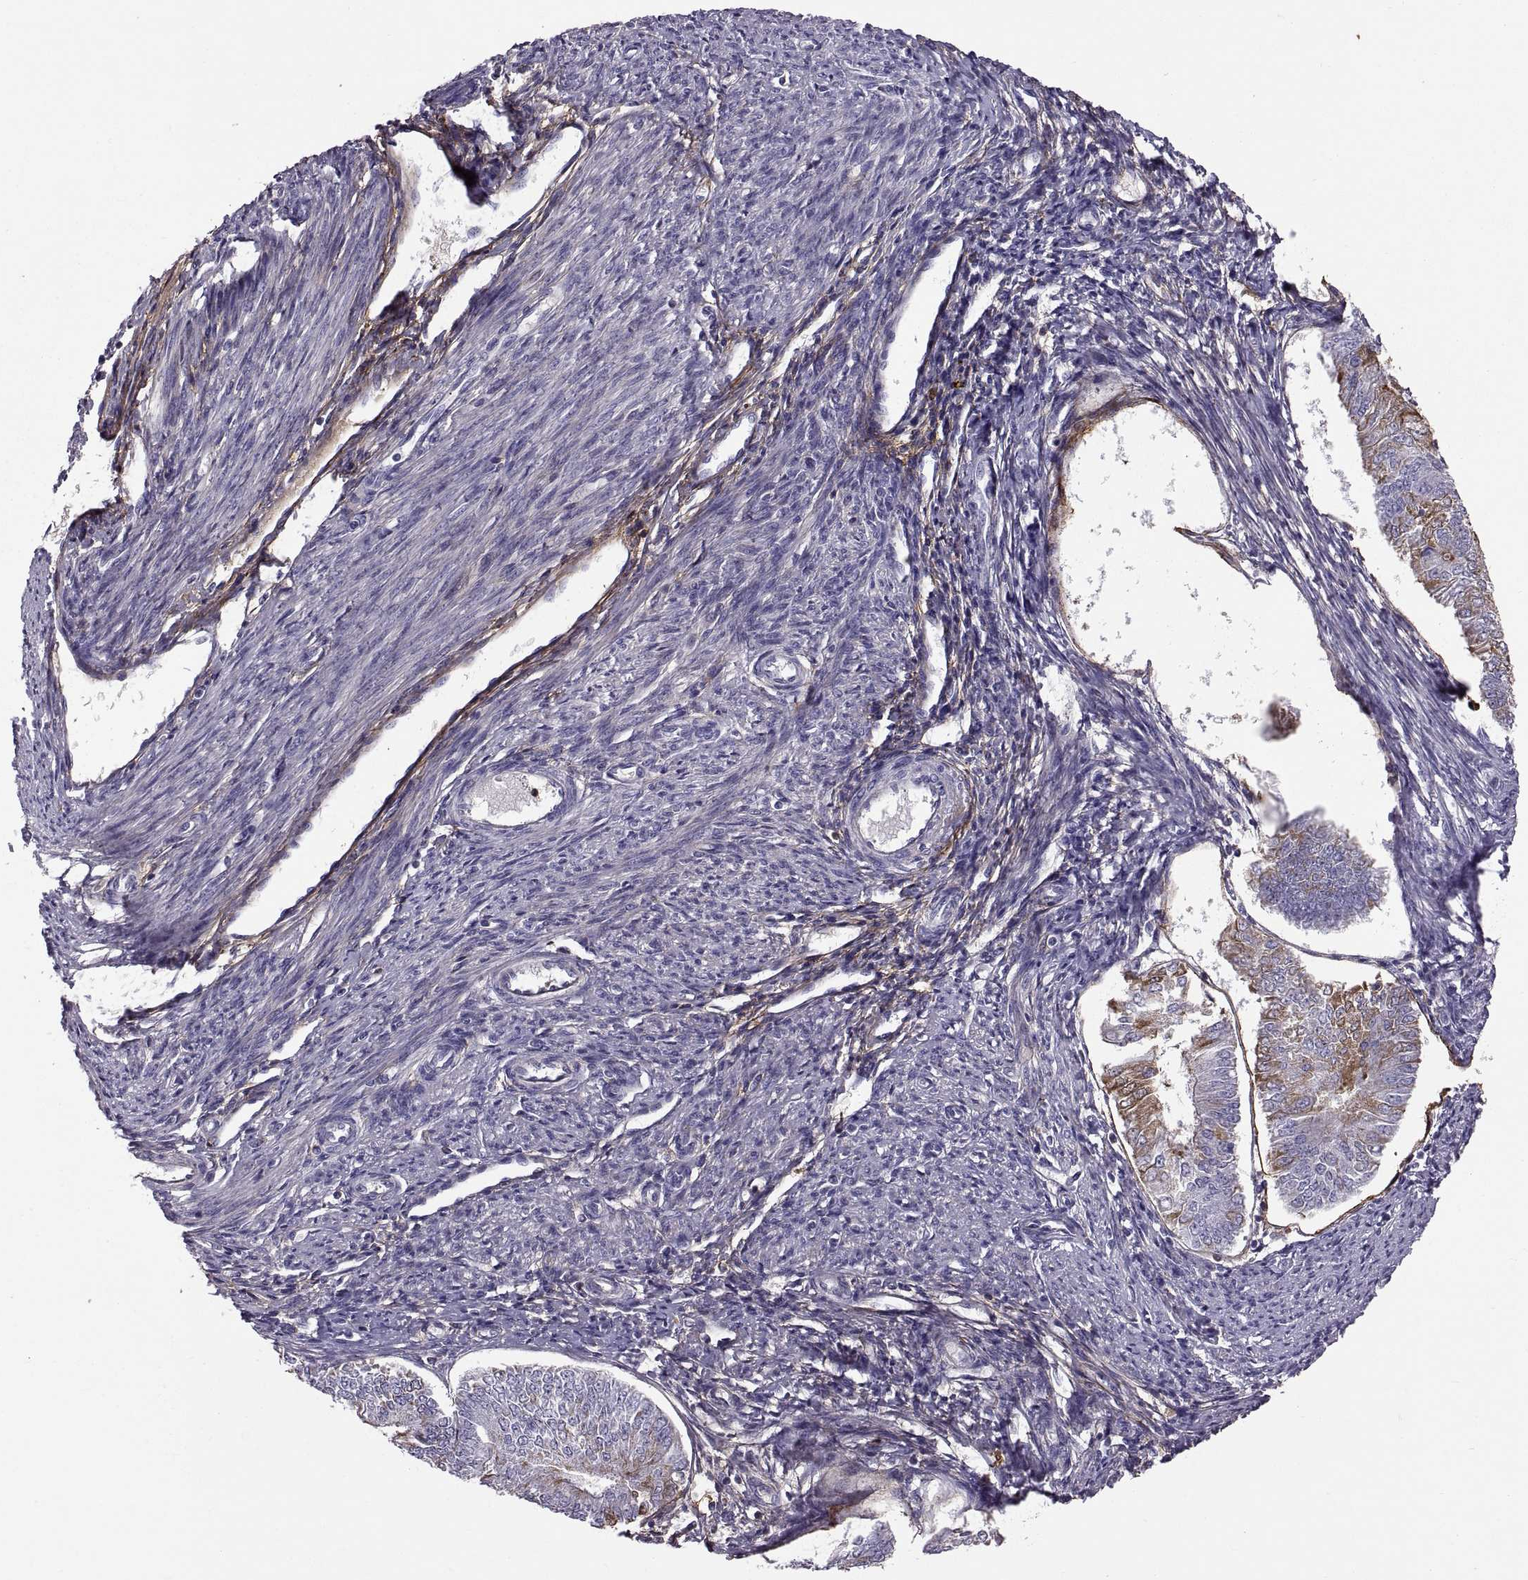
{"staining": {"intensity": "strong", "quantity": "<25%", "location": "cytoplasmic/membranous"}, "tissue": "endometrial cancer", "cell_type": "Tumor cells", "image_type": "cancer", "snomed": [{"axis": "morphology", "description": "Adenocarcinoma, NOS"}, {"axis": "topography", "description": "Endometrium"}], "caption": "Immunohistochemical staining of endometrial adenocarcinoma demonstrates strong cytoplasmic/membranous protein staining in about <25% of tumor cells.", "gene": "EMILIN2", "patient": {"sex": "female", "age": 58}}